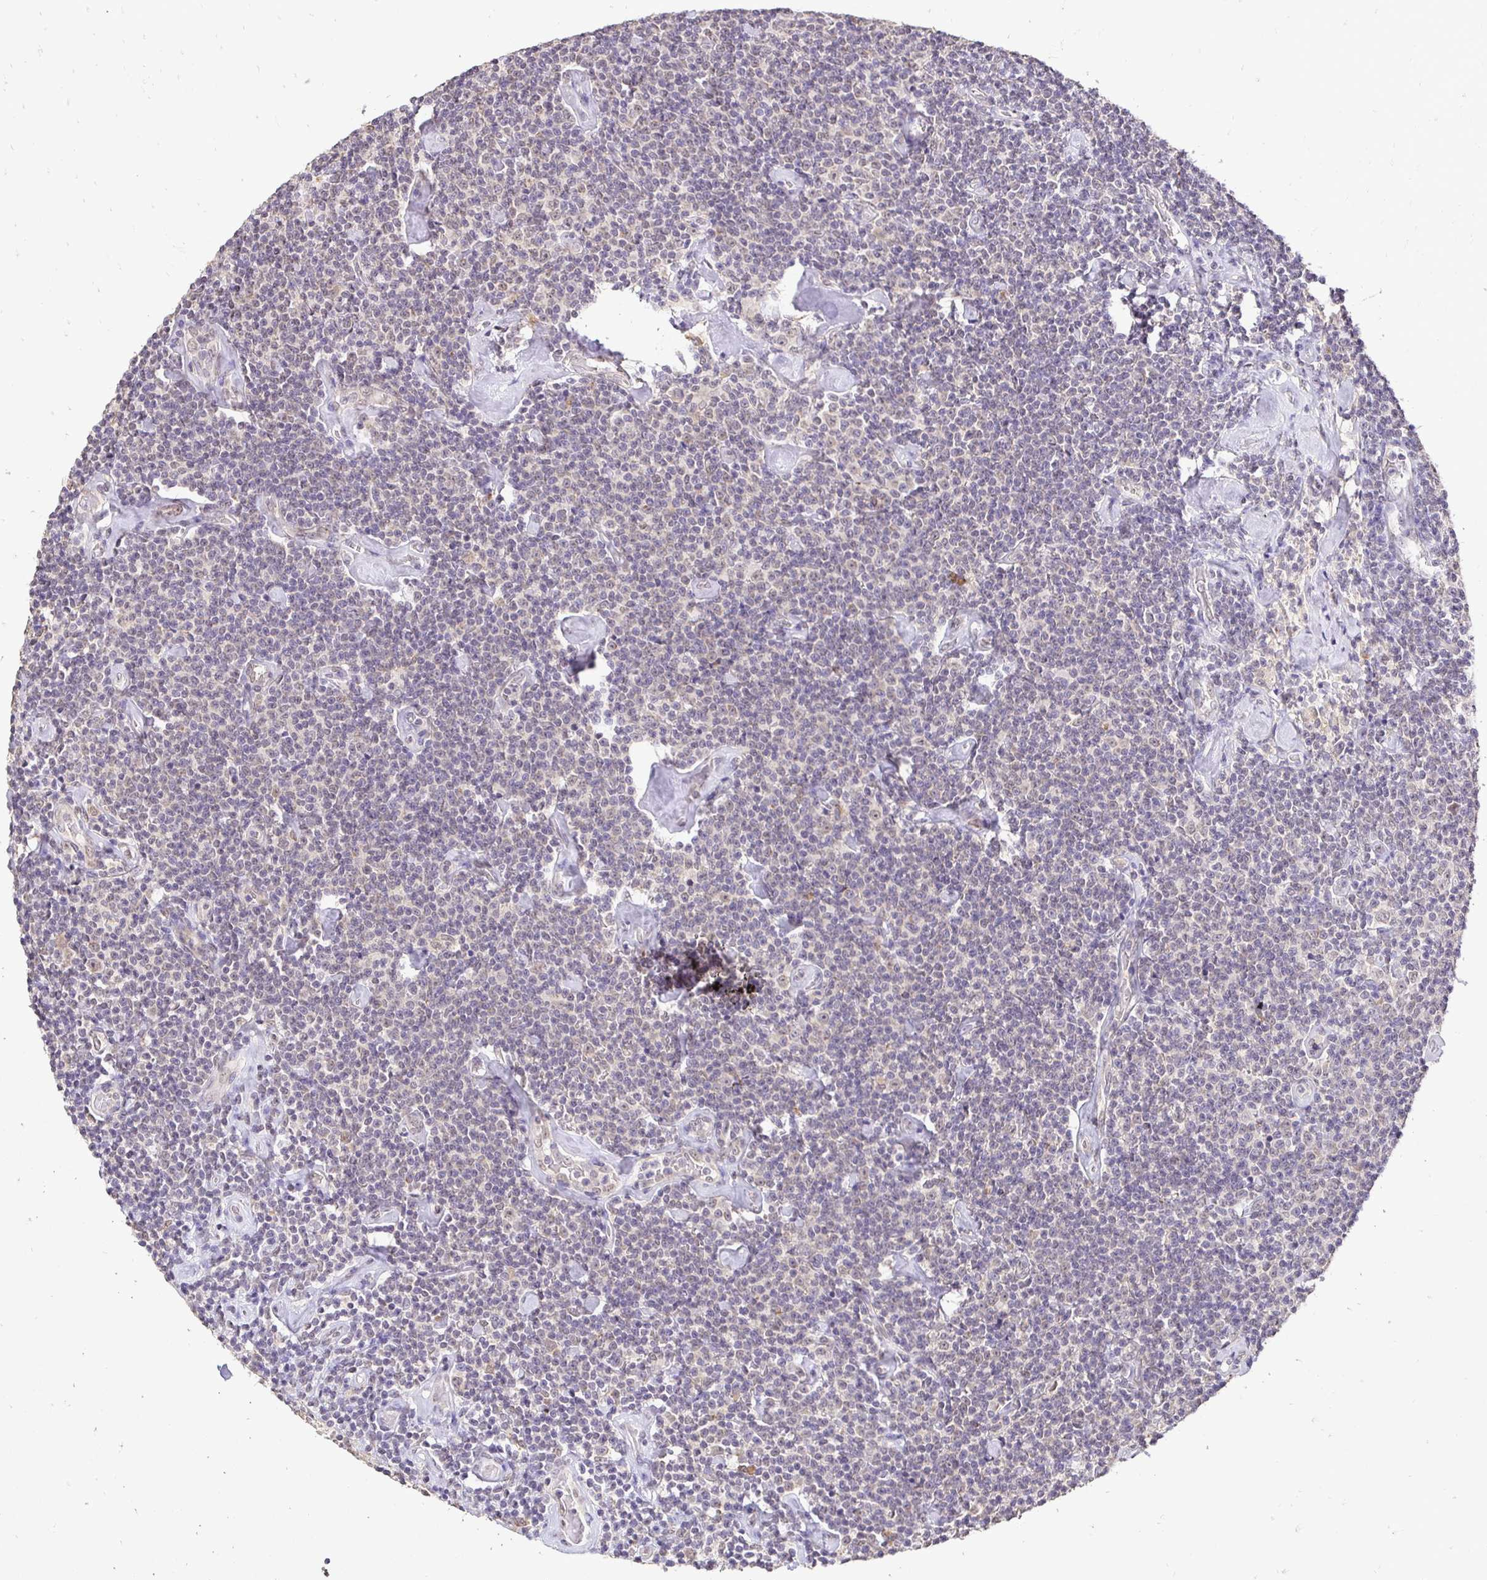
{"staining": {"intensity": "negative", "quantity": "none", "location": "none"}, "tissue": "lymphoma", "cell_type": "Tumor cells", "image_type": "cancer", "snomed": [{"axis": "morphology", "description": "Malignant lymphoma, non-Hodgkin's type, Low grade"}, {"axis": "topography", "description": "Lymph node"}], "caption": "Immunohistochemistry (IHC) micrograph of neoplastic tissue: lymphoma stained with DAB (3,3'-diaminobenzidine) reveals no significant protein staining in tumor cells.", "gene": "RHEBL1", "patient": {"sex": "male", "age": 81}}